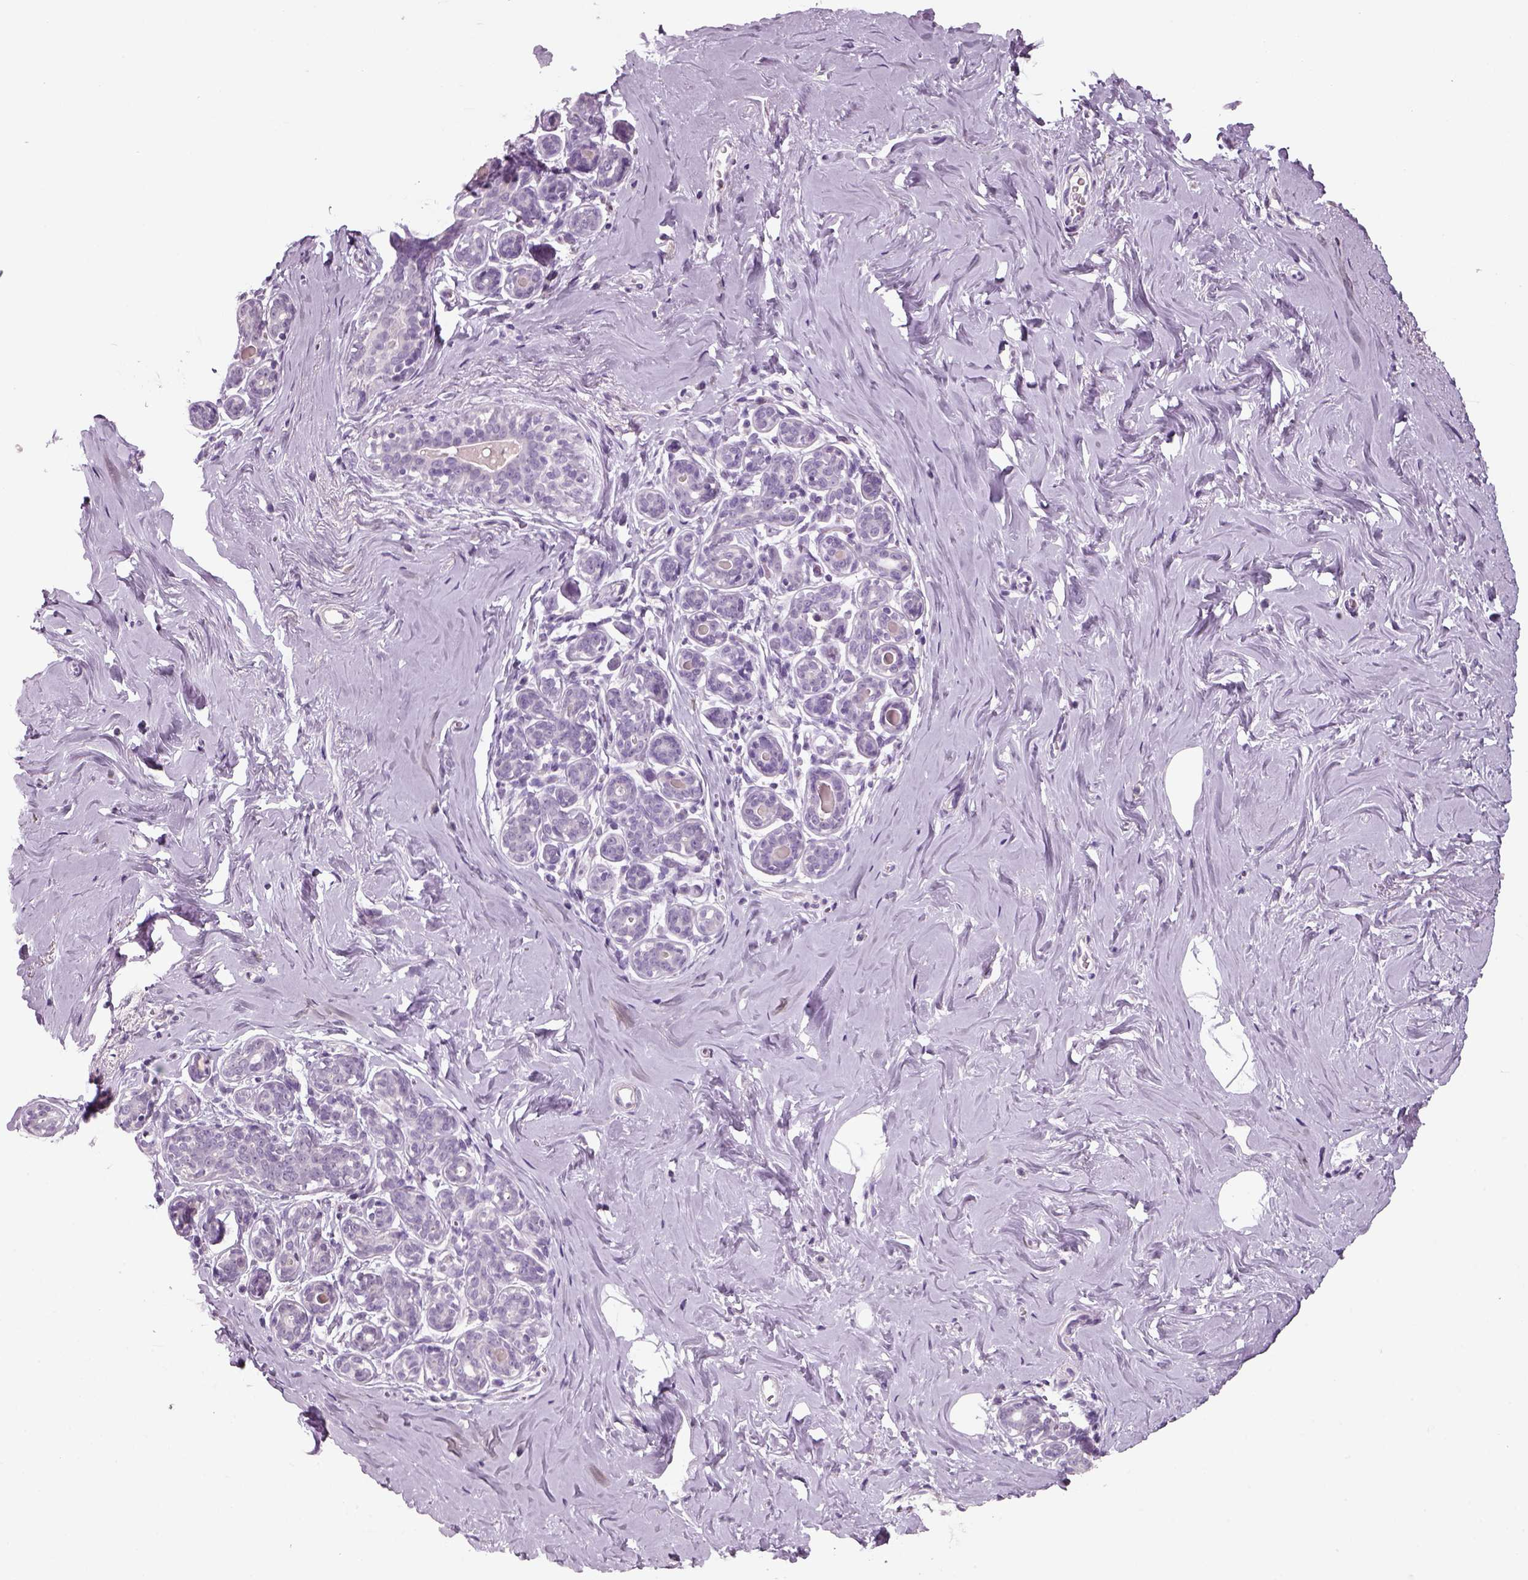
{"staining": {"intensity": "negative", "quantity": "none", "location": "none"}, "tissue": "breast", "cell_type": "Adipocytes", "image_type": "normal", "snomed": [{"axis": "morphology", "description": "Normal tissue, NOS"}, {"axis": "topography", "description": "Skin"}, {"axis": "topography", "description": "Breast"}], "caption": "IHC of benign breast displays no positivity in adipocytes. Nuclei are stained in blue.", "gene": "SLC6A2", "patient": {"sex": "female", "age": 43}}